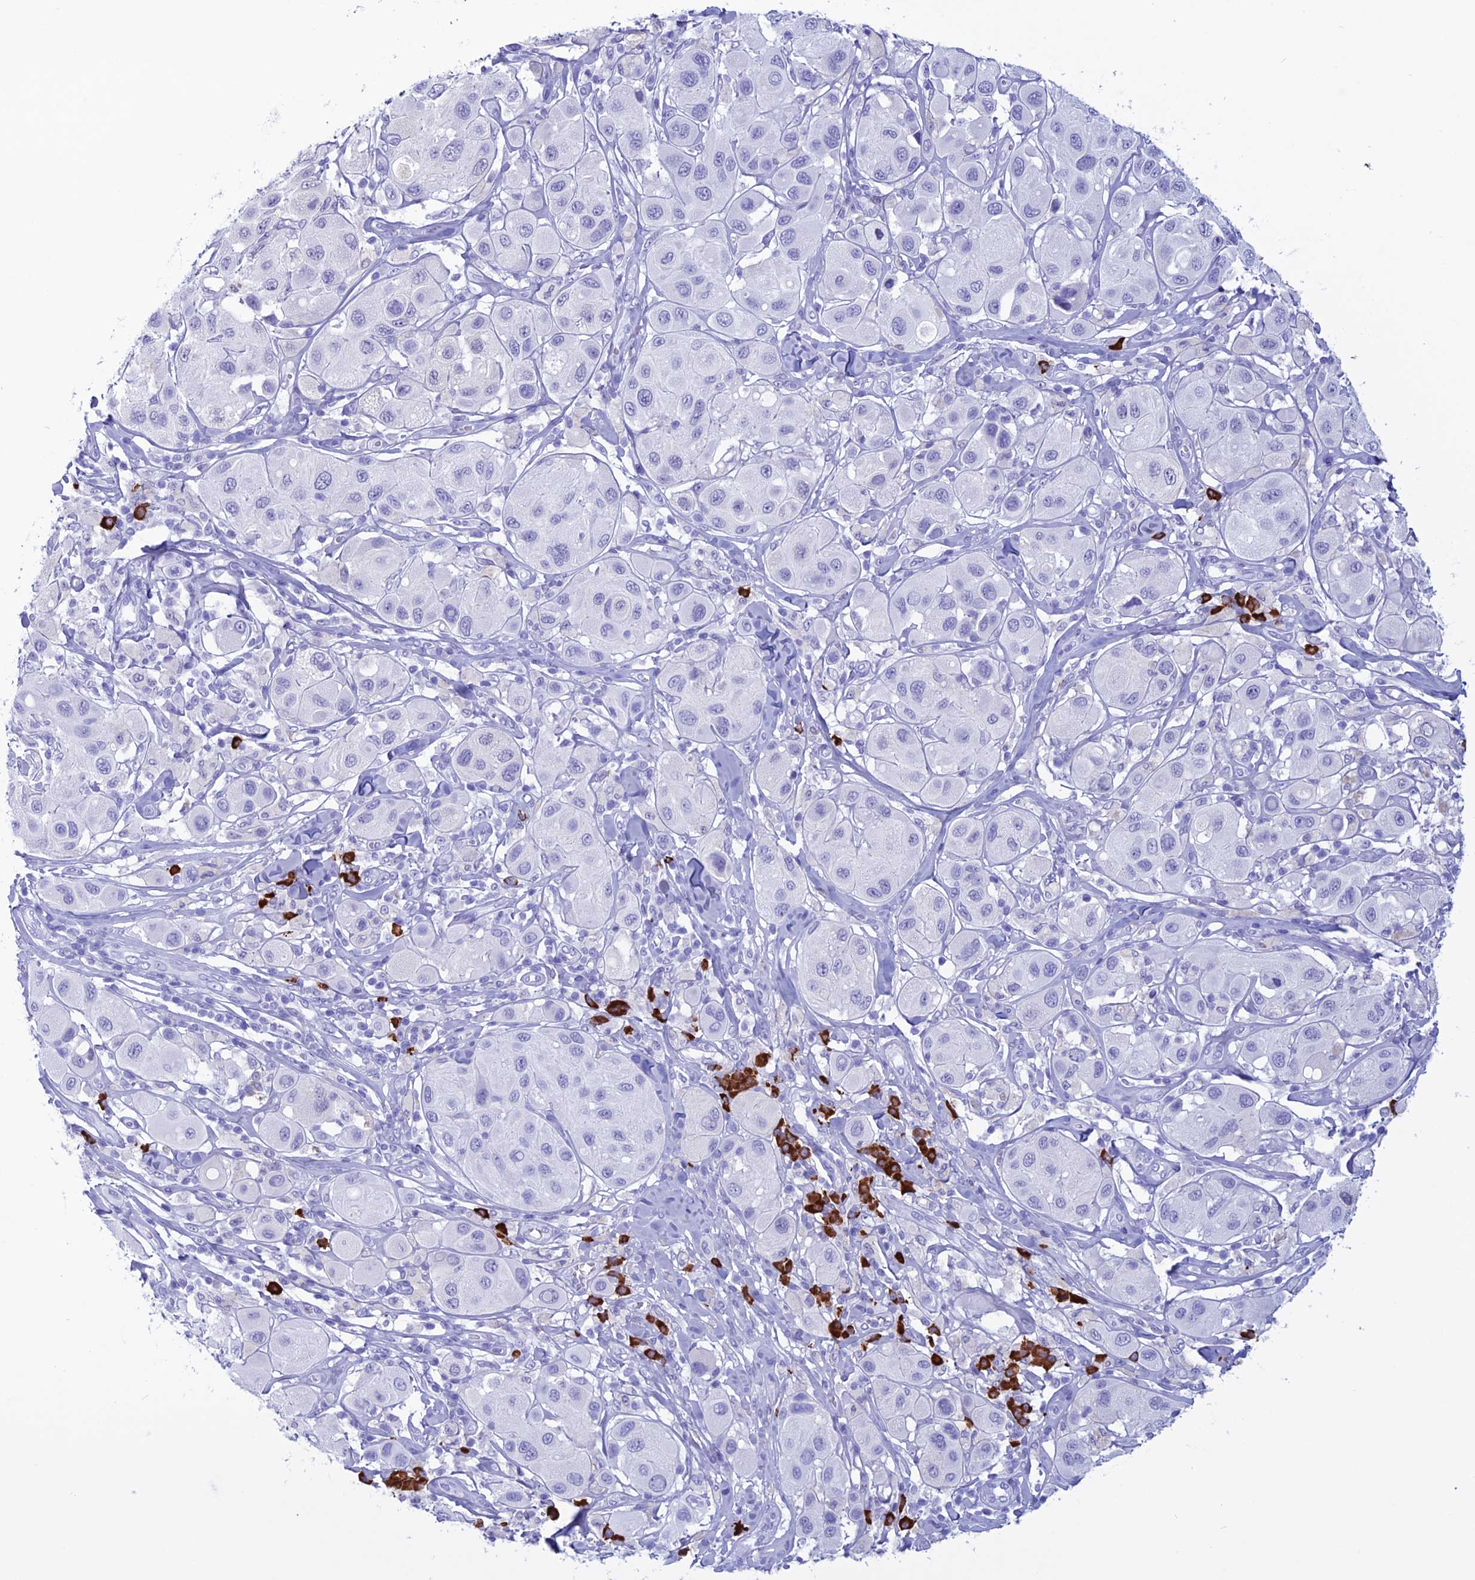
{"staining": {"intensity": "negative", "quantity": "none", "location": "none"}, "tissue": "melanoma", "cell_type": "Tumor cells", "image_type": "cancer", "snomed": [{"axis": "morphology", "description": "Malignant melanoma, Metastatic site"}, {"axis": "topography", "description": "Skin"}], "caption": "Malignant melanoma (metastatic site) stained for a protein using immunohistochemistry shows no staining tumor cells.", "gene": "MZB1", "patient": {"sex": "male", "age": 41}}